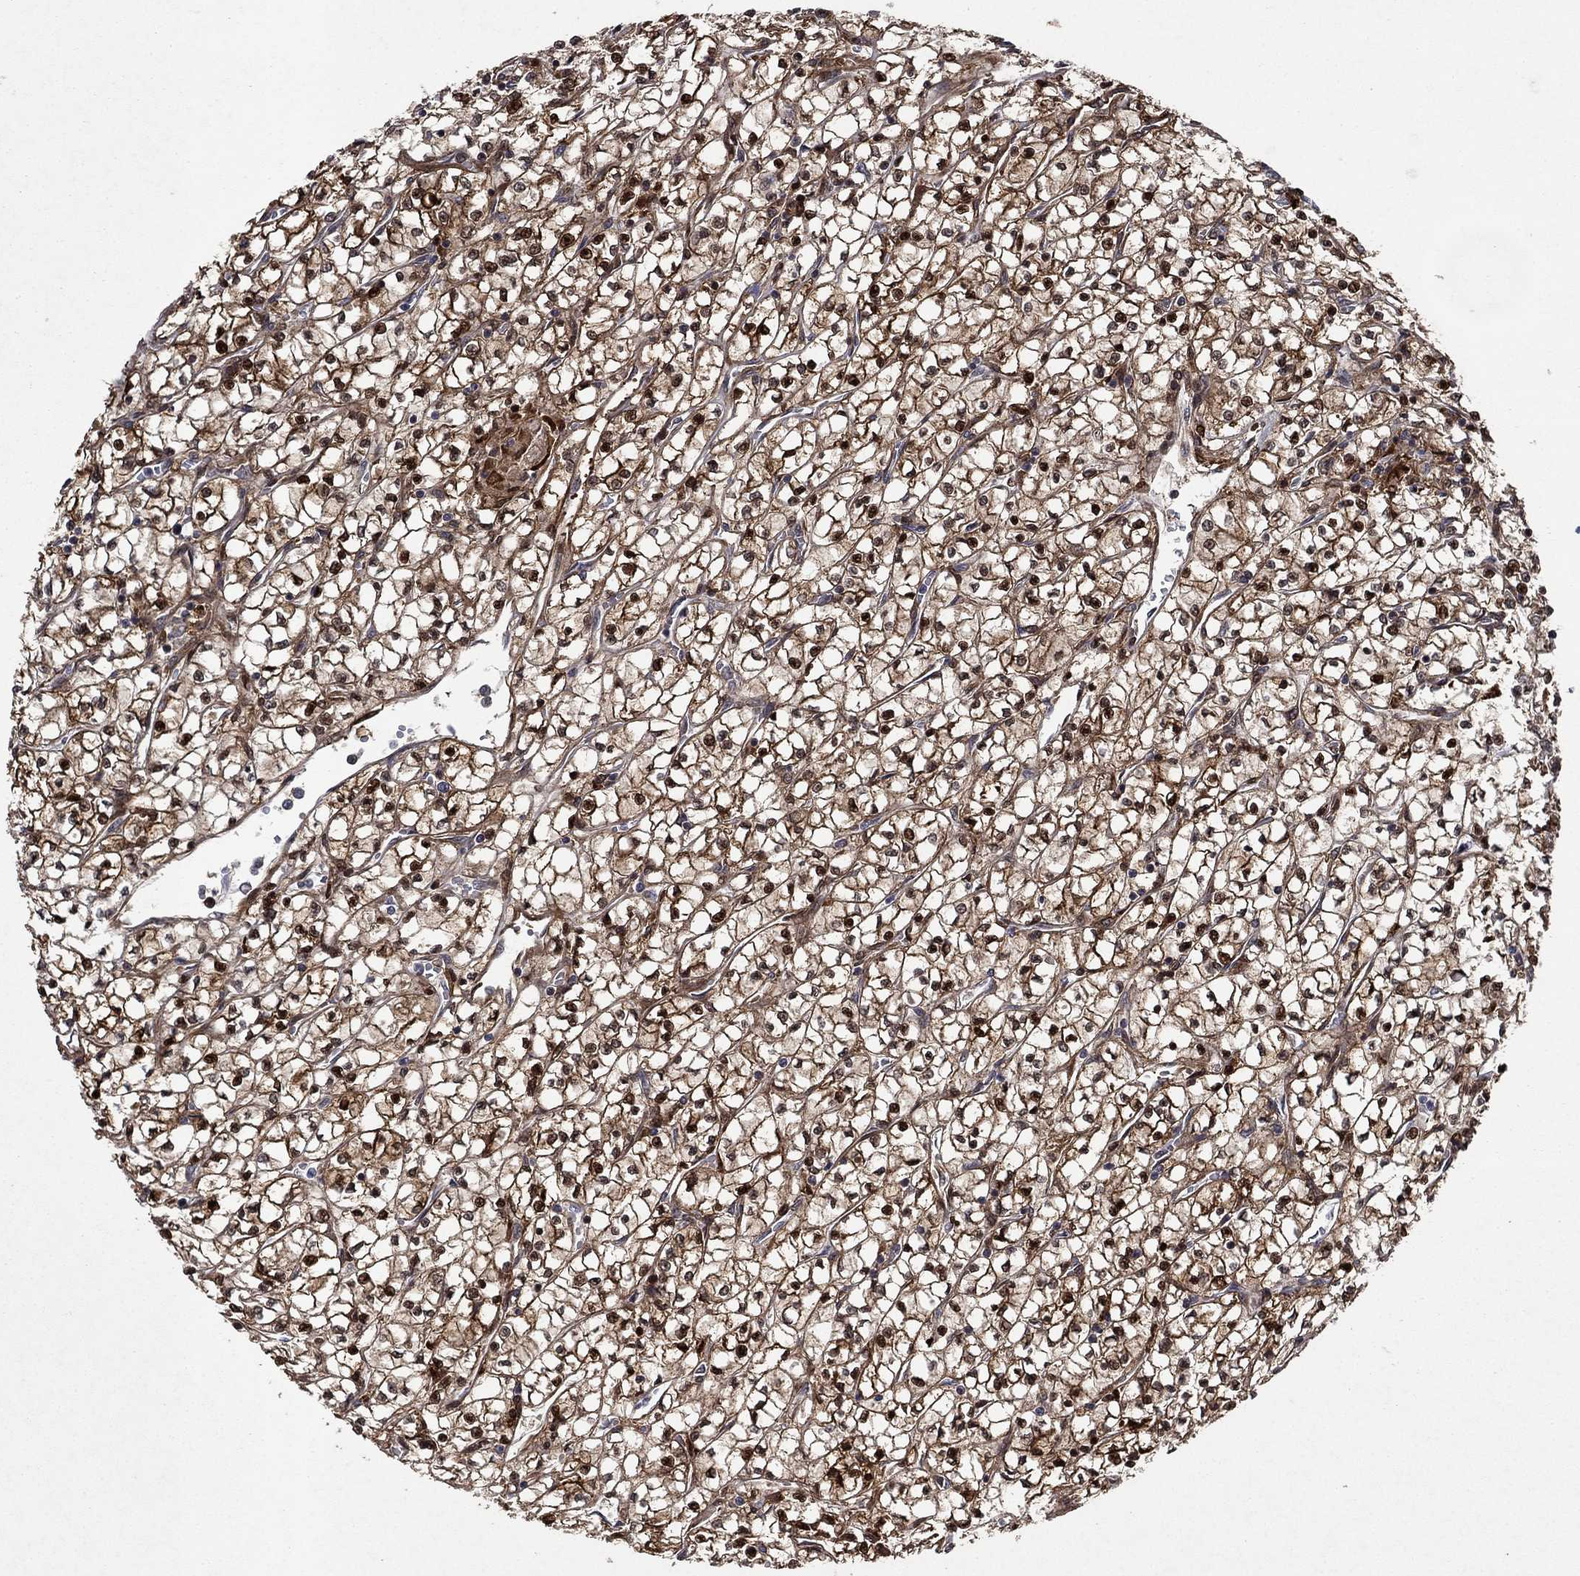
{"staining": {"intensity": "strong", "quantity": ">75%", "location": "cytoplasmic/membranous,nuclear"}, "tissue": "renal cancer", "cell_type": "Tumor cells", "image_type": "cancer", "snomed": [{"axis": "morphology", "description": "Adenocarcinoma, NOS"}, {"axis": "topography", "description": "Kidney"}], "caption": "Immunohistochemical staining of human renal cancer demonstrates strong cytoplasmic/membranous and nuclear protein staining in about >75% of tumor cells.", "gene": "PRICKLE4", "patient": {"sex": "female", "age": 64}}